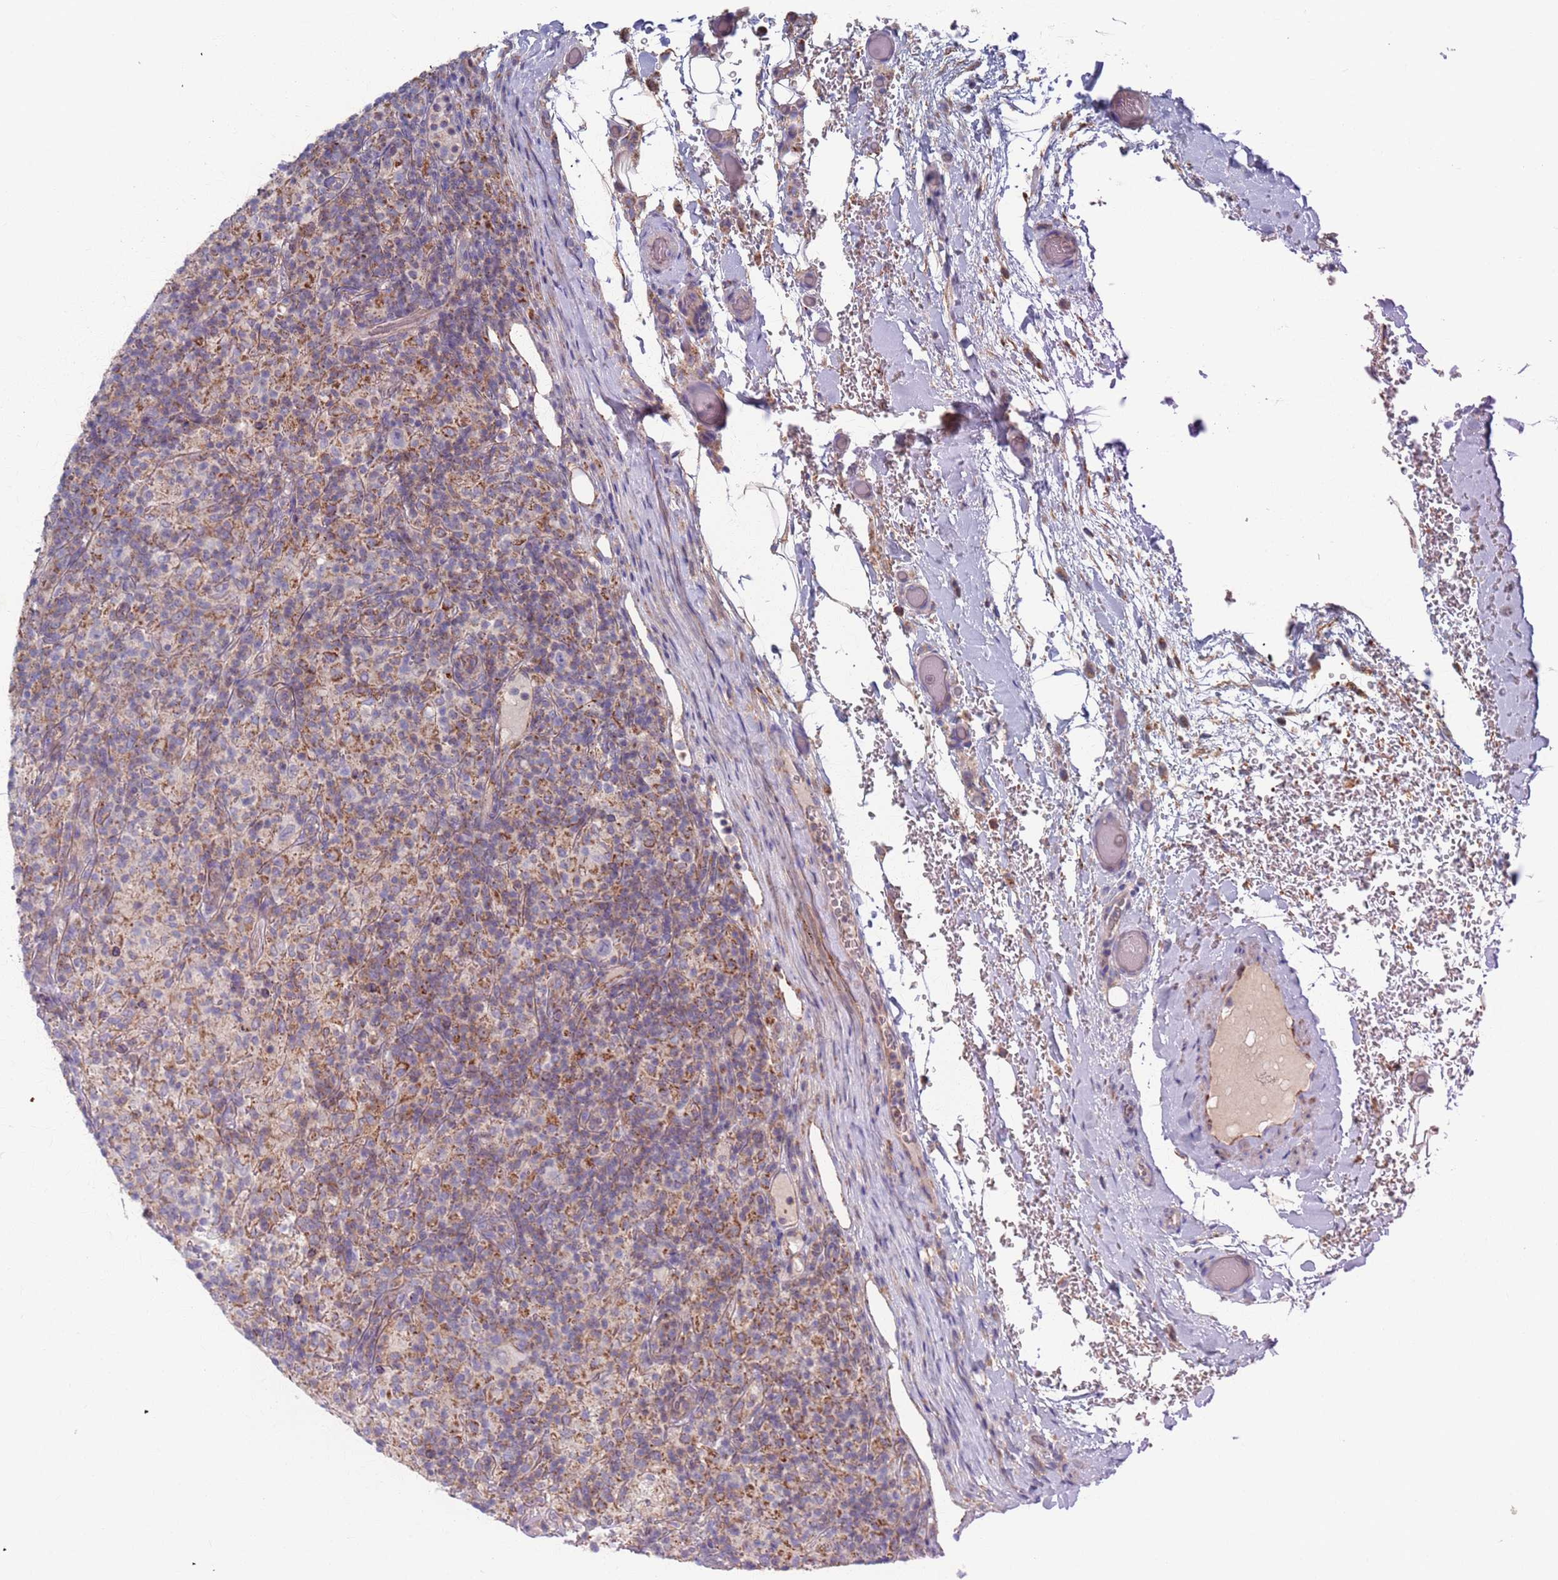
{"staining": {"intensity": "negative", "quantity": "none", "location": "none"}, "tissue": "lymphoma", "cell_type": "Tumor cells", "image_type": "cancer", "snomed": [{"axis": "morphology", "description": "Hodgkin's disease, NOS"}, {"axis": "topography", "description": "Lymph node"}], "caption": "Histopathology image shows no significant protein staining in tumor cells of lymphoma.", "gene": "CHCHD6", "patient": {"sex": "male", "age": 70}}